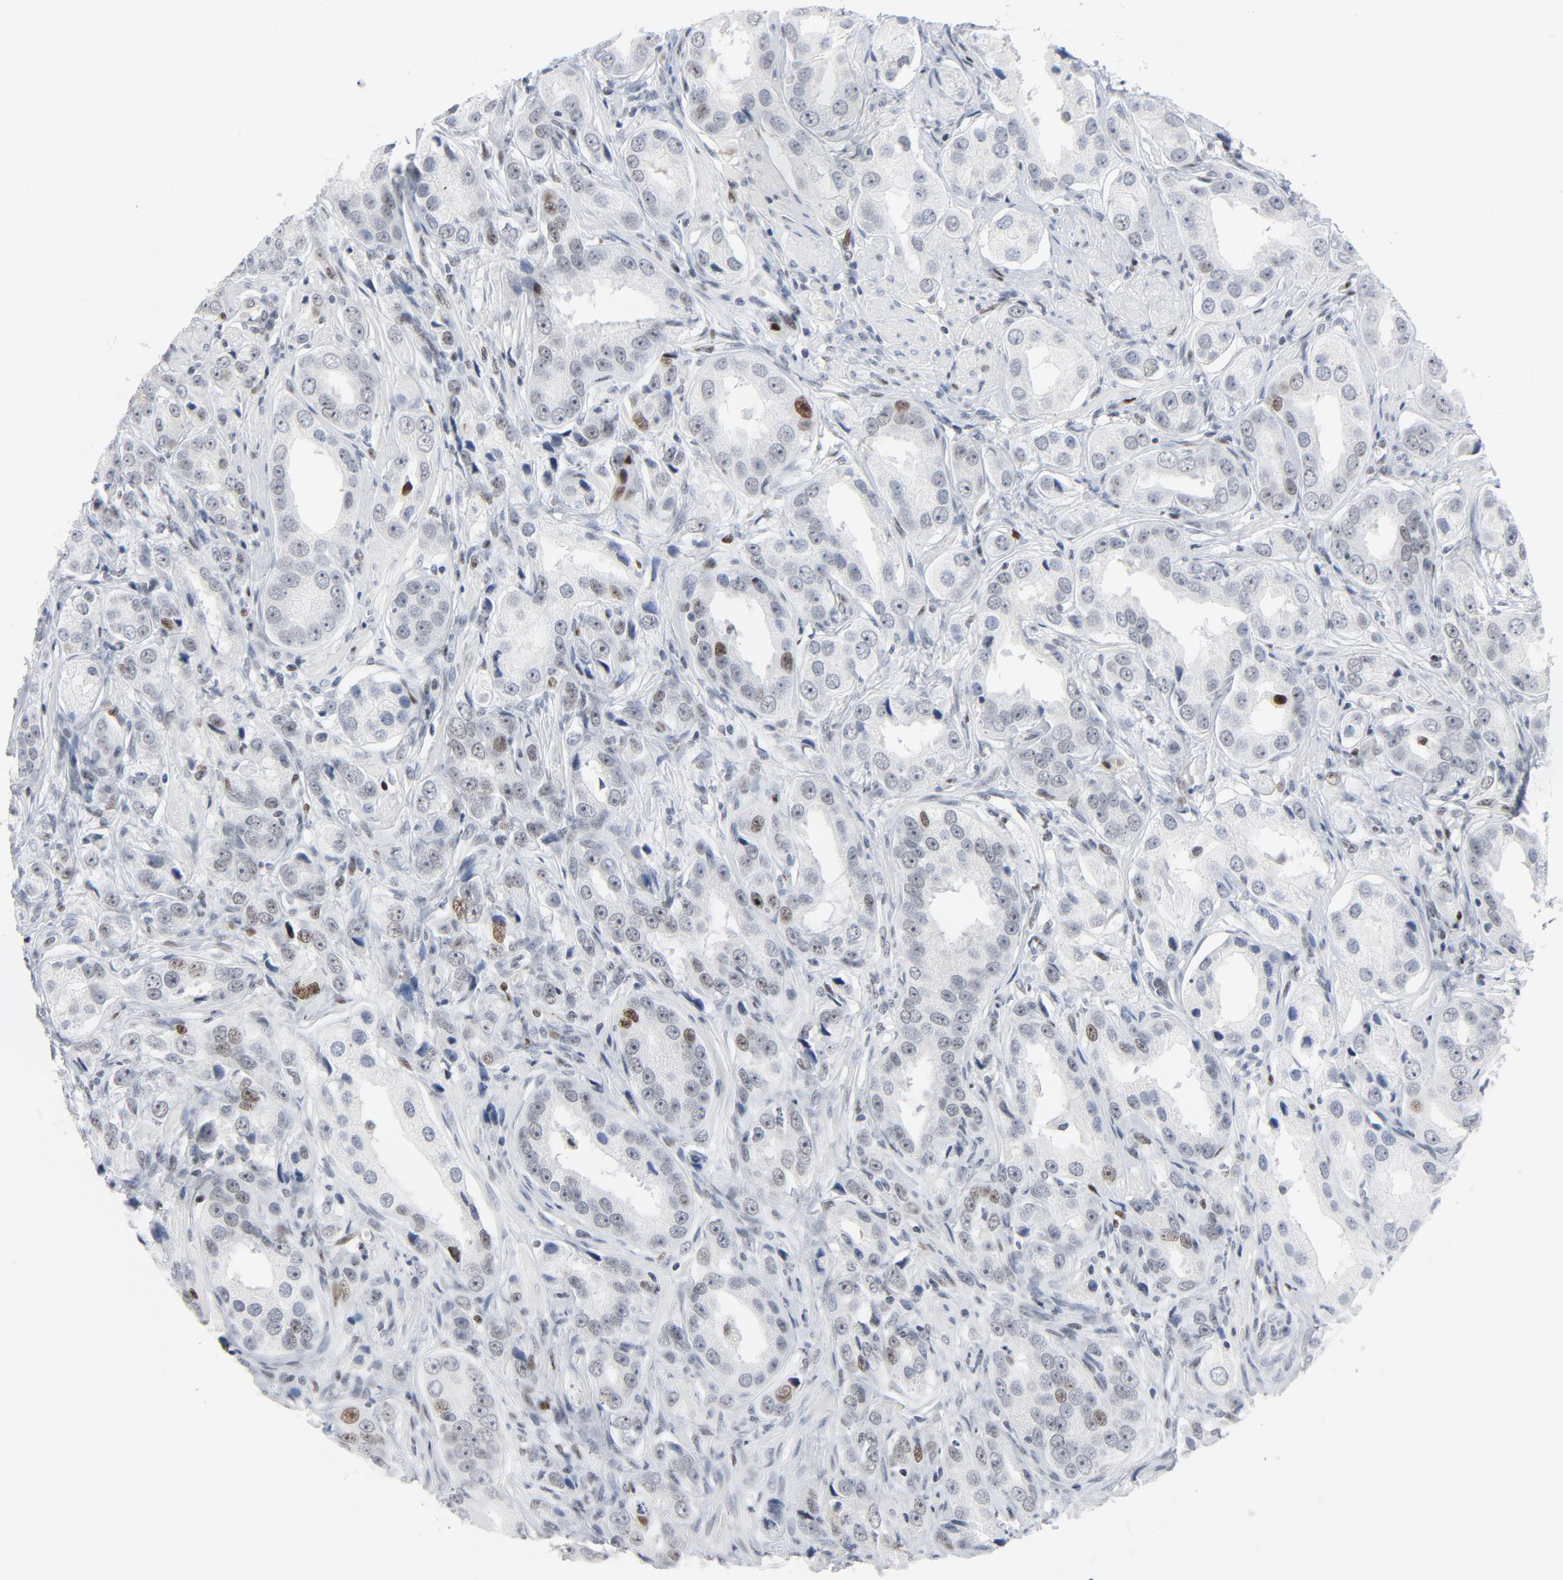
{"staining": {"intensity": "moderate", "quantity": "<25%", "location": "nuclear"}, "tissue": "prostate cancer", "cell_type": "Tumor cells", "image_type": "cancer", "snomed": [{"axis": "morphology", "description": "Adenocarcinoma, Medium grade"}, {"axis": "topography", "description": "Prostate"}], "caption": "Adenocarcinoma (medium-grade) (prostate) stained for a protein reveals moderate nuclear positivity in tumor cells.", "gene": "POLD1", "patient": {"sex": "male", "age": 53}}